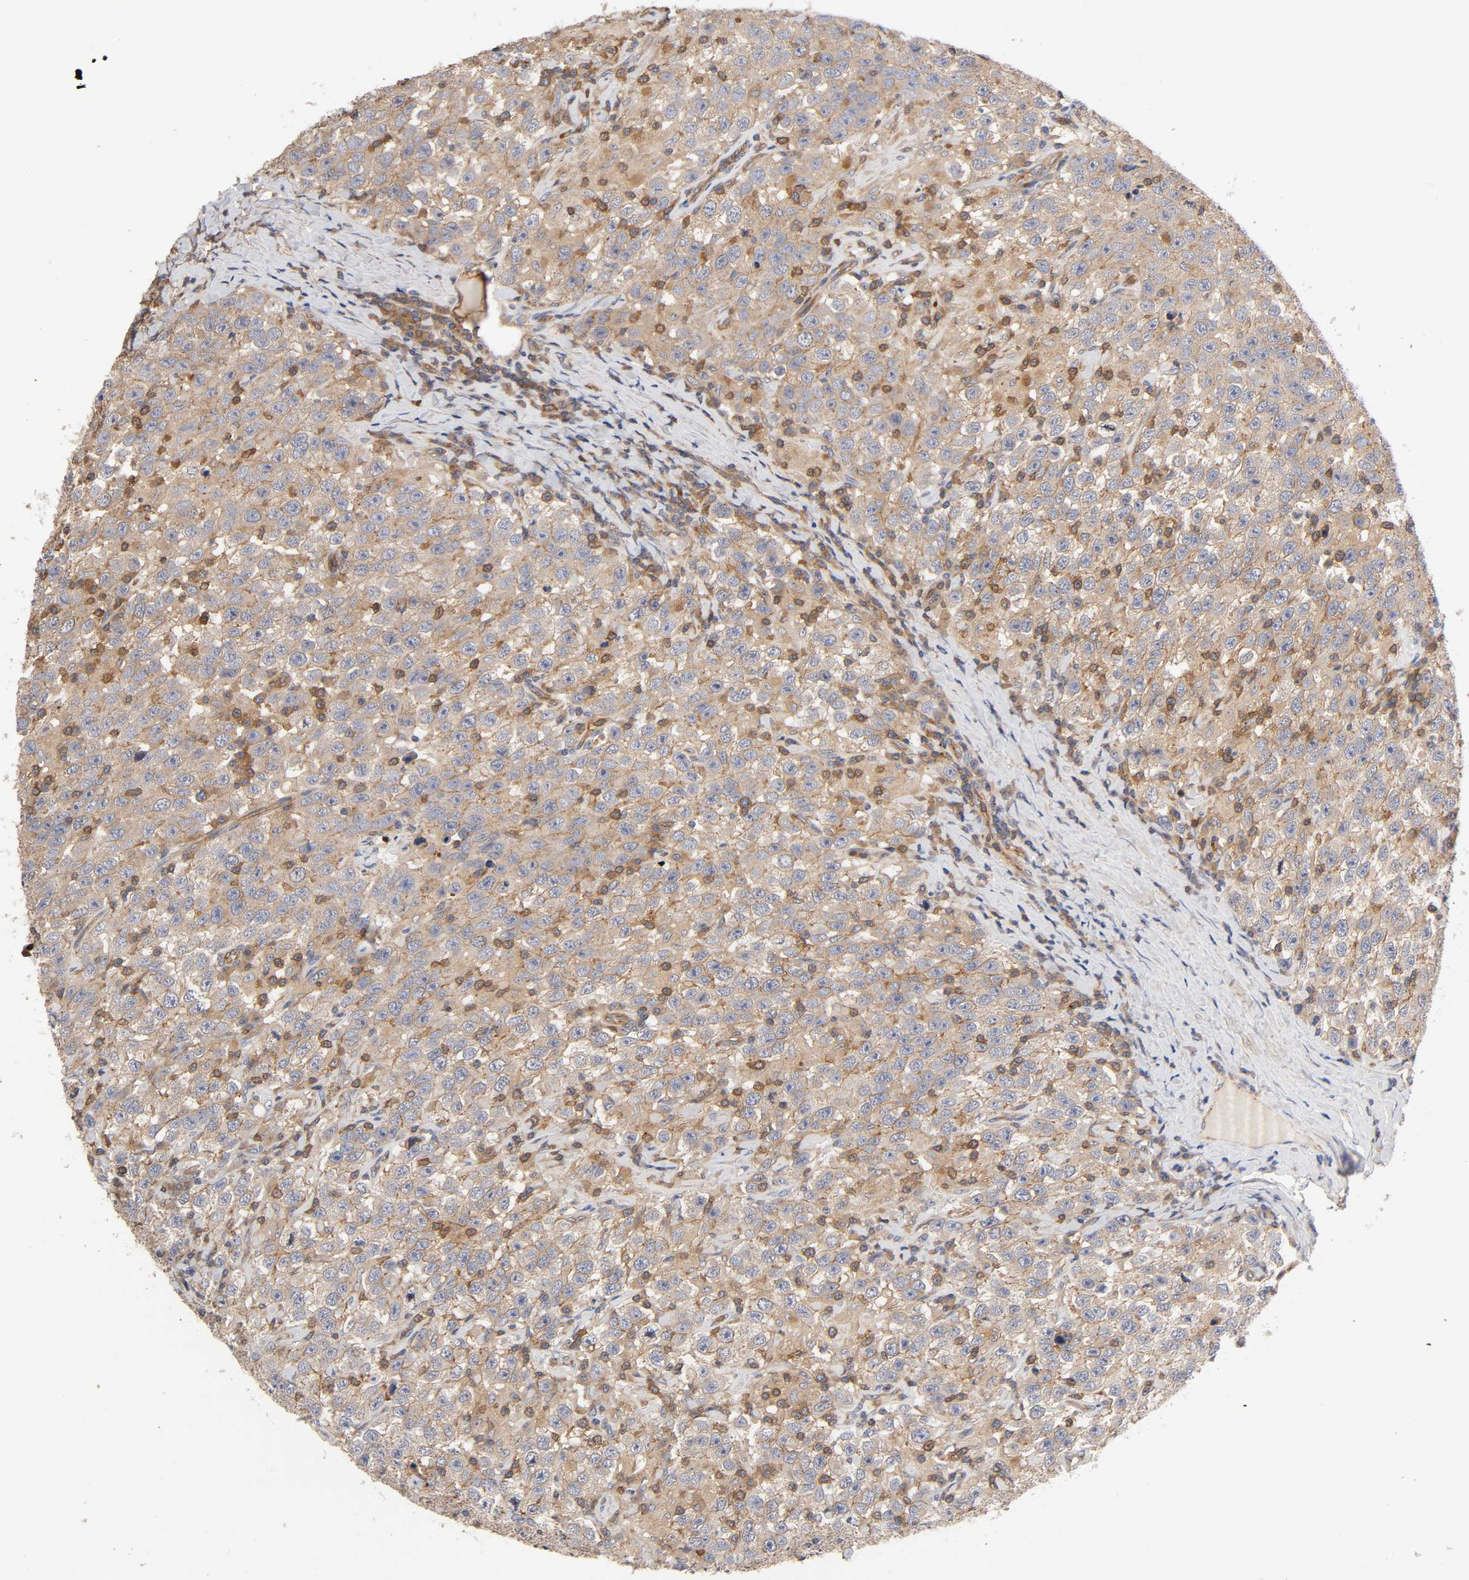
{"staining": {"intensity": "weak", "quantity": ">75%", "location": "cytoplasmic/membranous"}, "tissue": "testis cancer", "cell_type": "Tumor cells", "image_type": "cancer", "snomed": [{"axis": "morphology", "description": "Seminoma, NOS"}, {"axis": "topography", "description": "Testis"}], "caption": "Brown immunohistochemical staining in testis cancer shows weak cytoplasmic/membranous expression in approximately >75% of tumor cells. (DAB (3,3'-diaminobenzidine) = brown stain, brightfield microscopy at high magnification).", "gene": "LAMTOR2", "patient": {"sex": "male", "age": 41}}